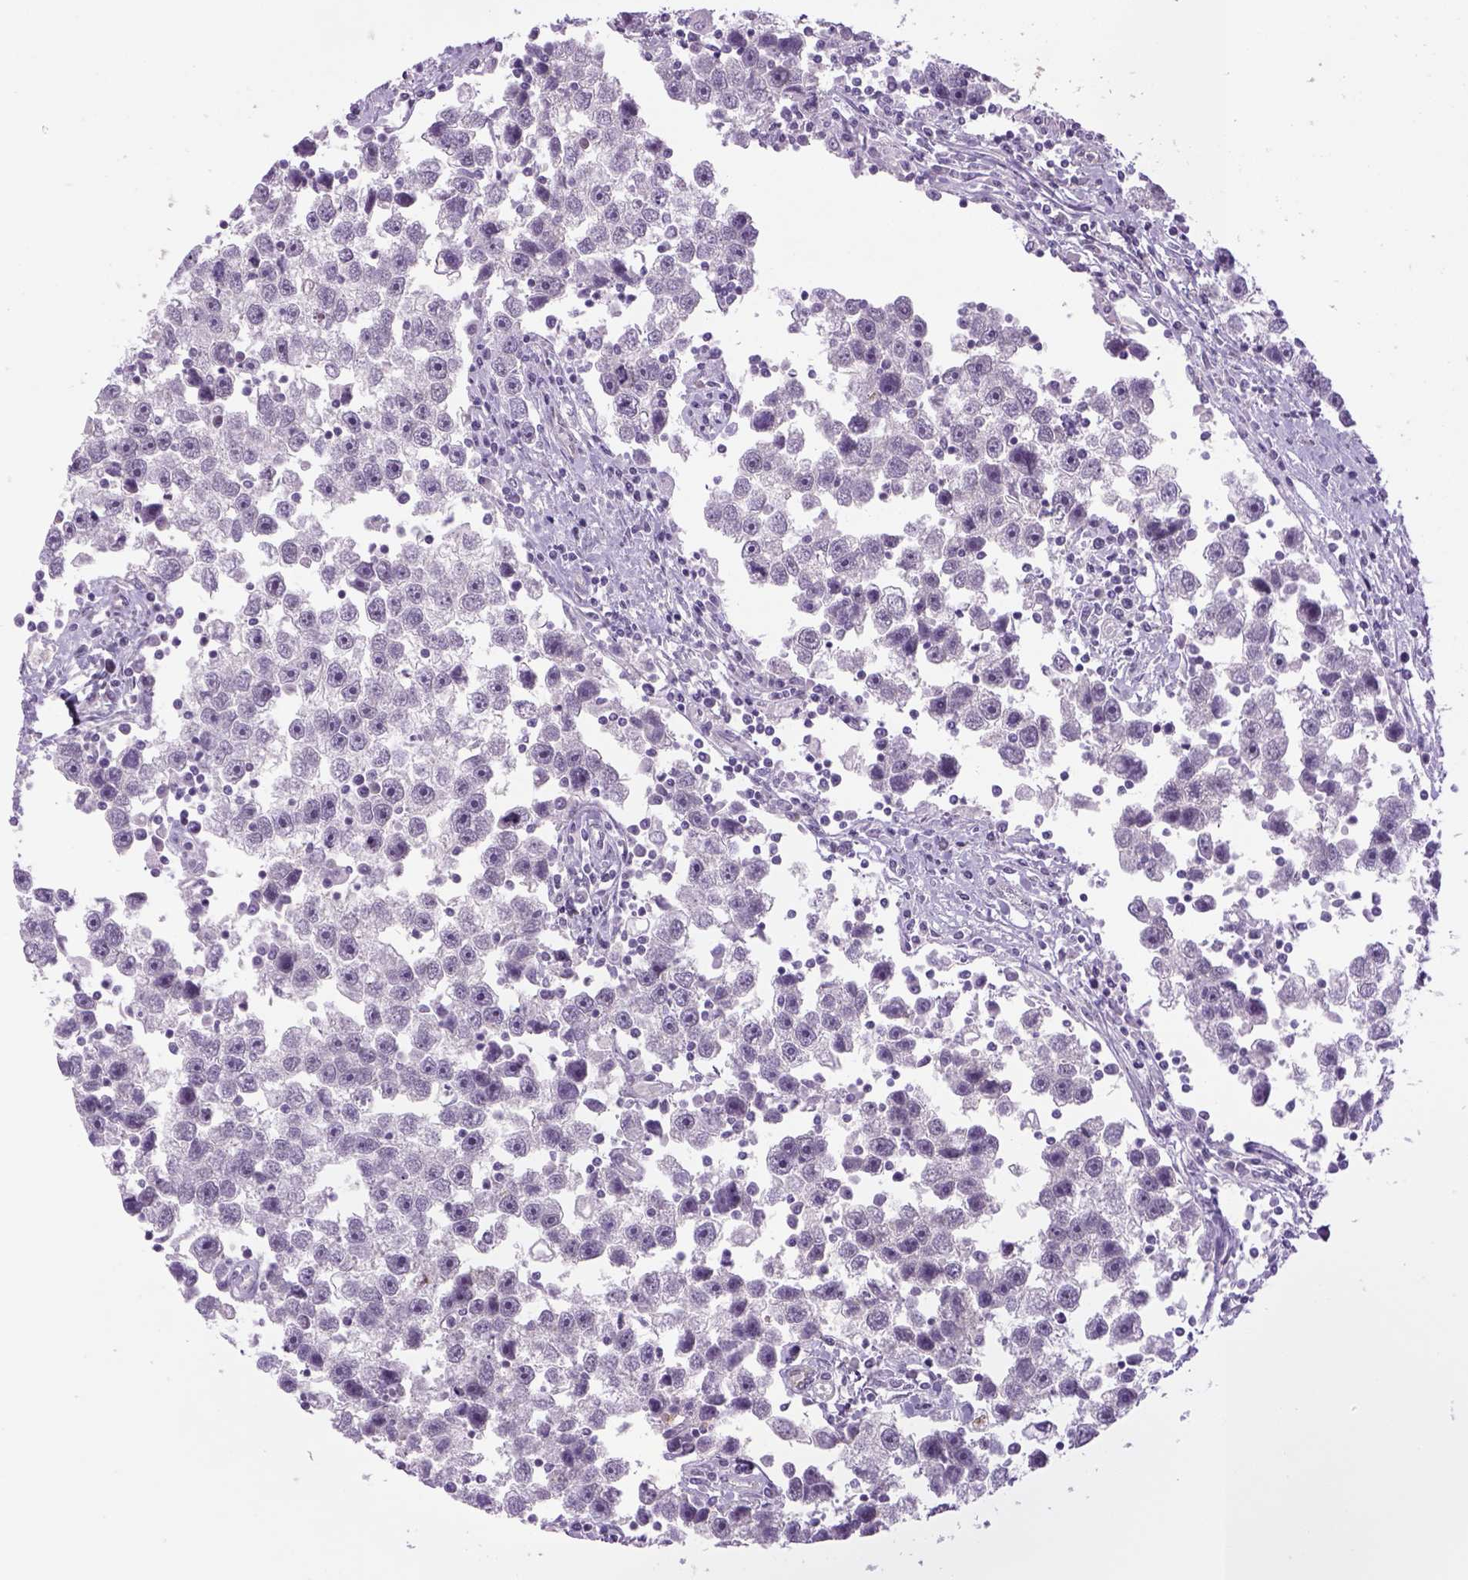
{"staining": {"intensity": "negative", "quantity": "none", "location": "none"}, "tissue": "testis cancer", "cell_type": "Tumor cells", "image_type": "cancer", "snomed": [{"axis": "morphology", "description": "Seminoma, NOS"}, {"axis": "topography", "description": "Testis"}], "caption": "IHC histopathology image of testis cancer stained for a protein (brown), which shows no positivity in tumor cells.", "gene": "DBH", "patient": {"sex": "male", "age": 30}}